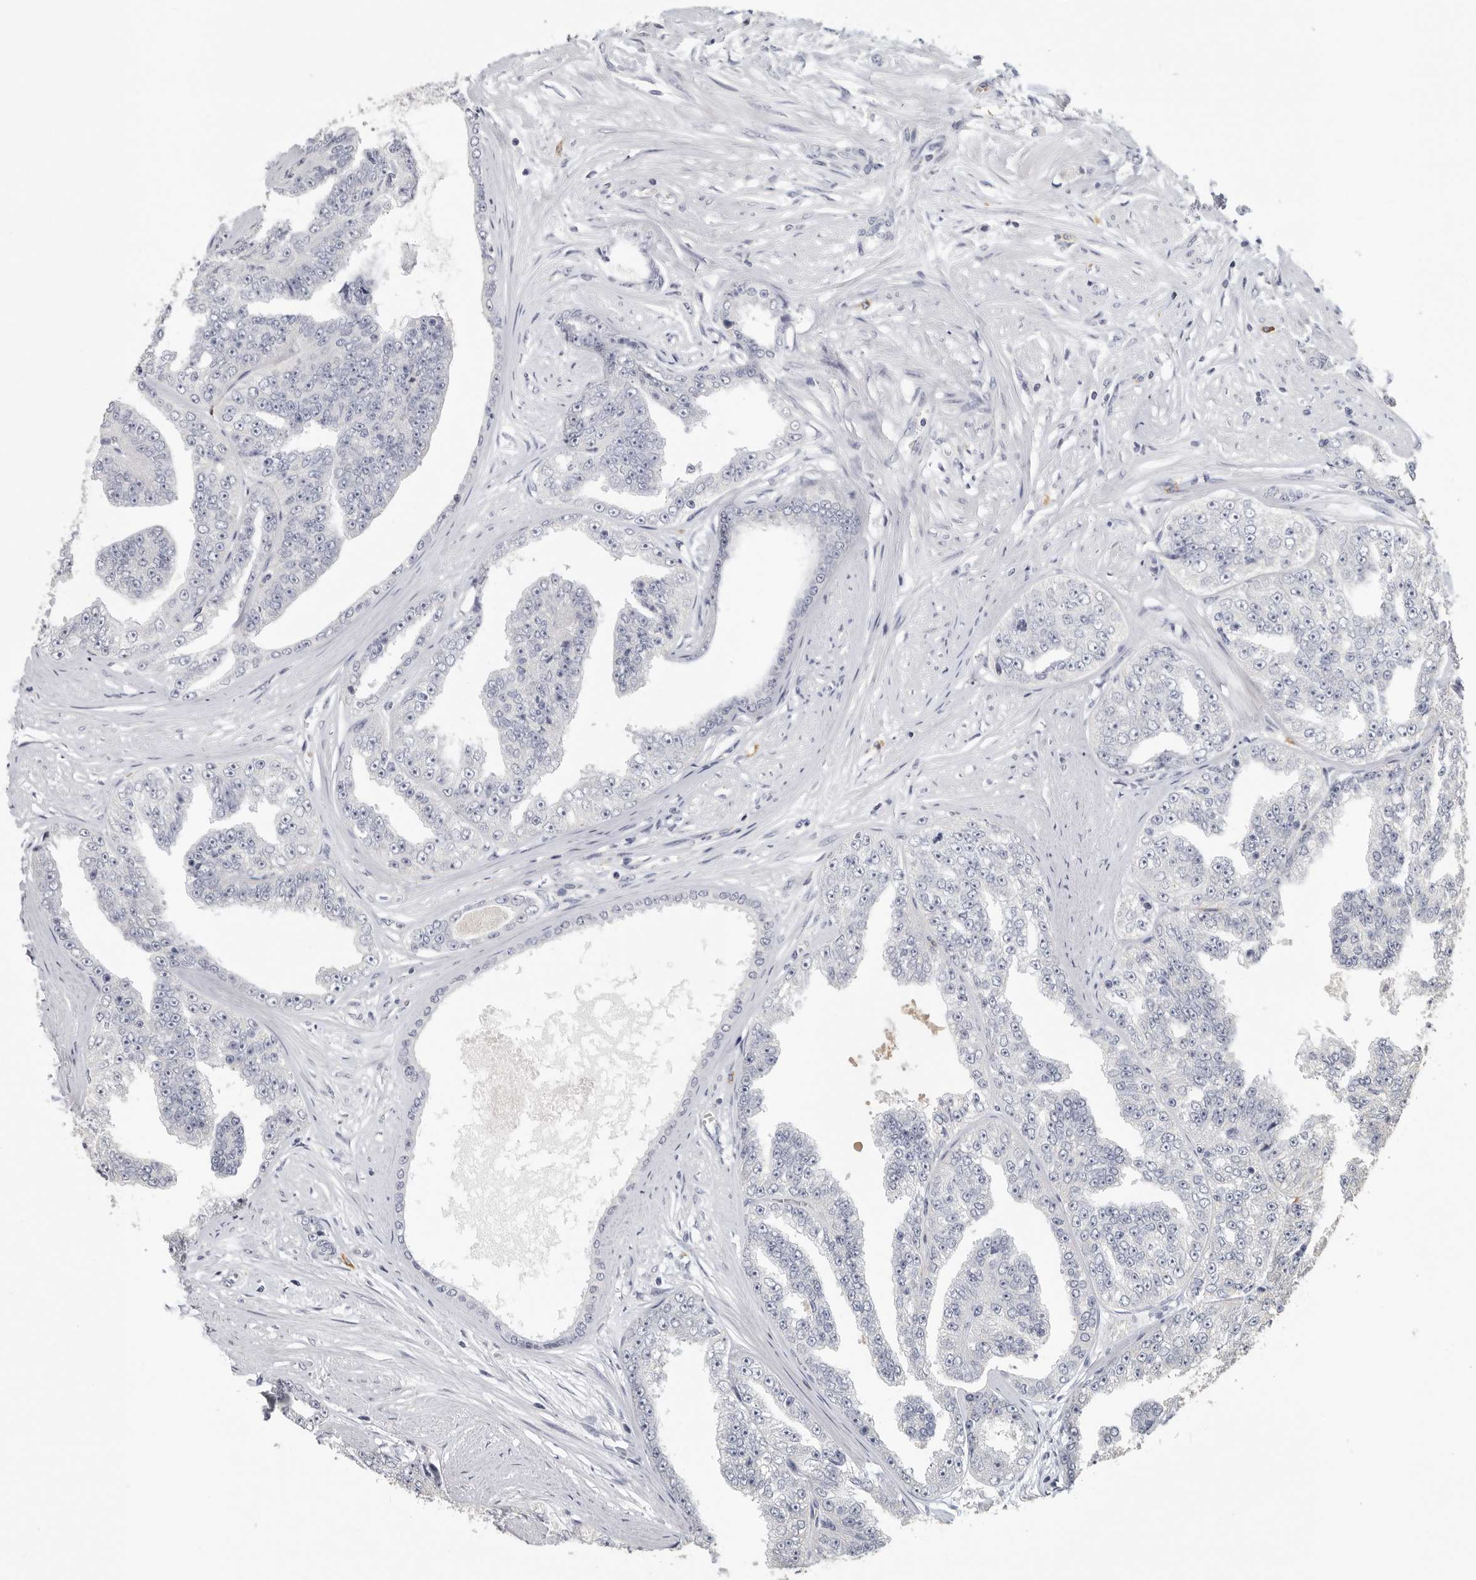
{"staining": {"intensity": "negative", "quantity": "none", "location": "none"}, "tissue": "prostate cancer", "cell_type": "Tumor cells", "image_type": "cancer", "snomed": [{"axis": "morphology", "description": "Adenocarcinoma, High grade"}, {"axis": "topography", "description": "Prostate"}], "caption": "Immunohistochemistry image of high-grade adenocarcinoma (prostate) stained for a protein (brown), which shows no positivity in tumor cells. (Brightfield microscopy of DAB immunohistochemistry (IHC) at high magnification).", "gene": "DNAJC11", "patient": {"sex": "male", "age": 71}}